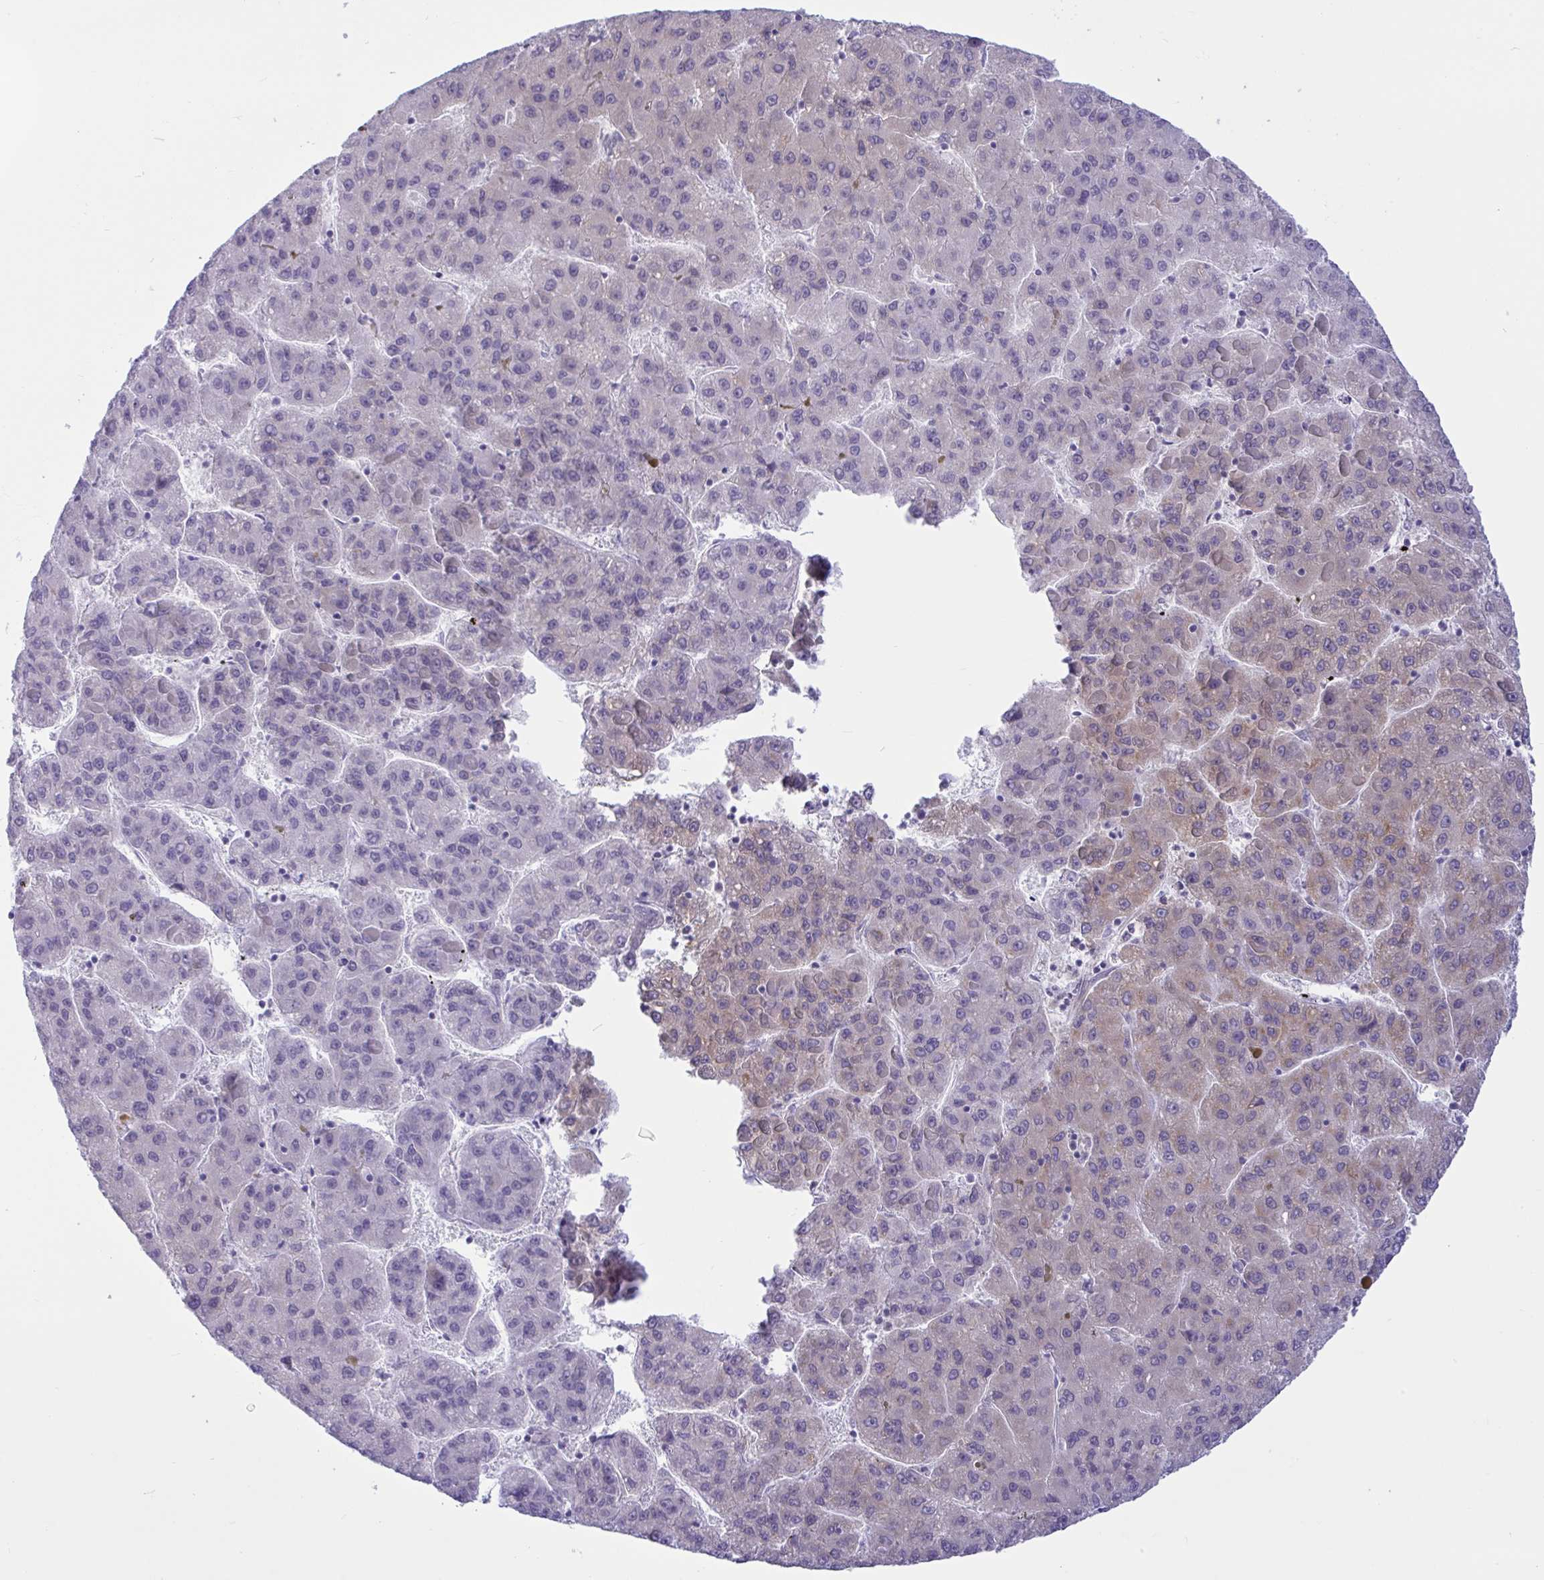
{"staining": {"intensity": "weak", "quantity": "<25%", "location": "cytoplasmic/membranous"}, "tissue": "liver cancer", "cell_type": "Tumor cells", "image_type": "cancer", "snomed": [{"axis": "morphology", "description": "Carcinoma, Hepatocellular, NOS"}, {"axis": "topography", "description": "Liver"}], "caption": "Tumor cells are negative for brown protein staining in liver cancer.", "gene": "CAMLG", "patient": {"sex": "female", "age": 82}}